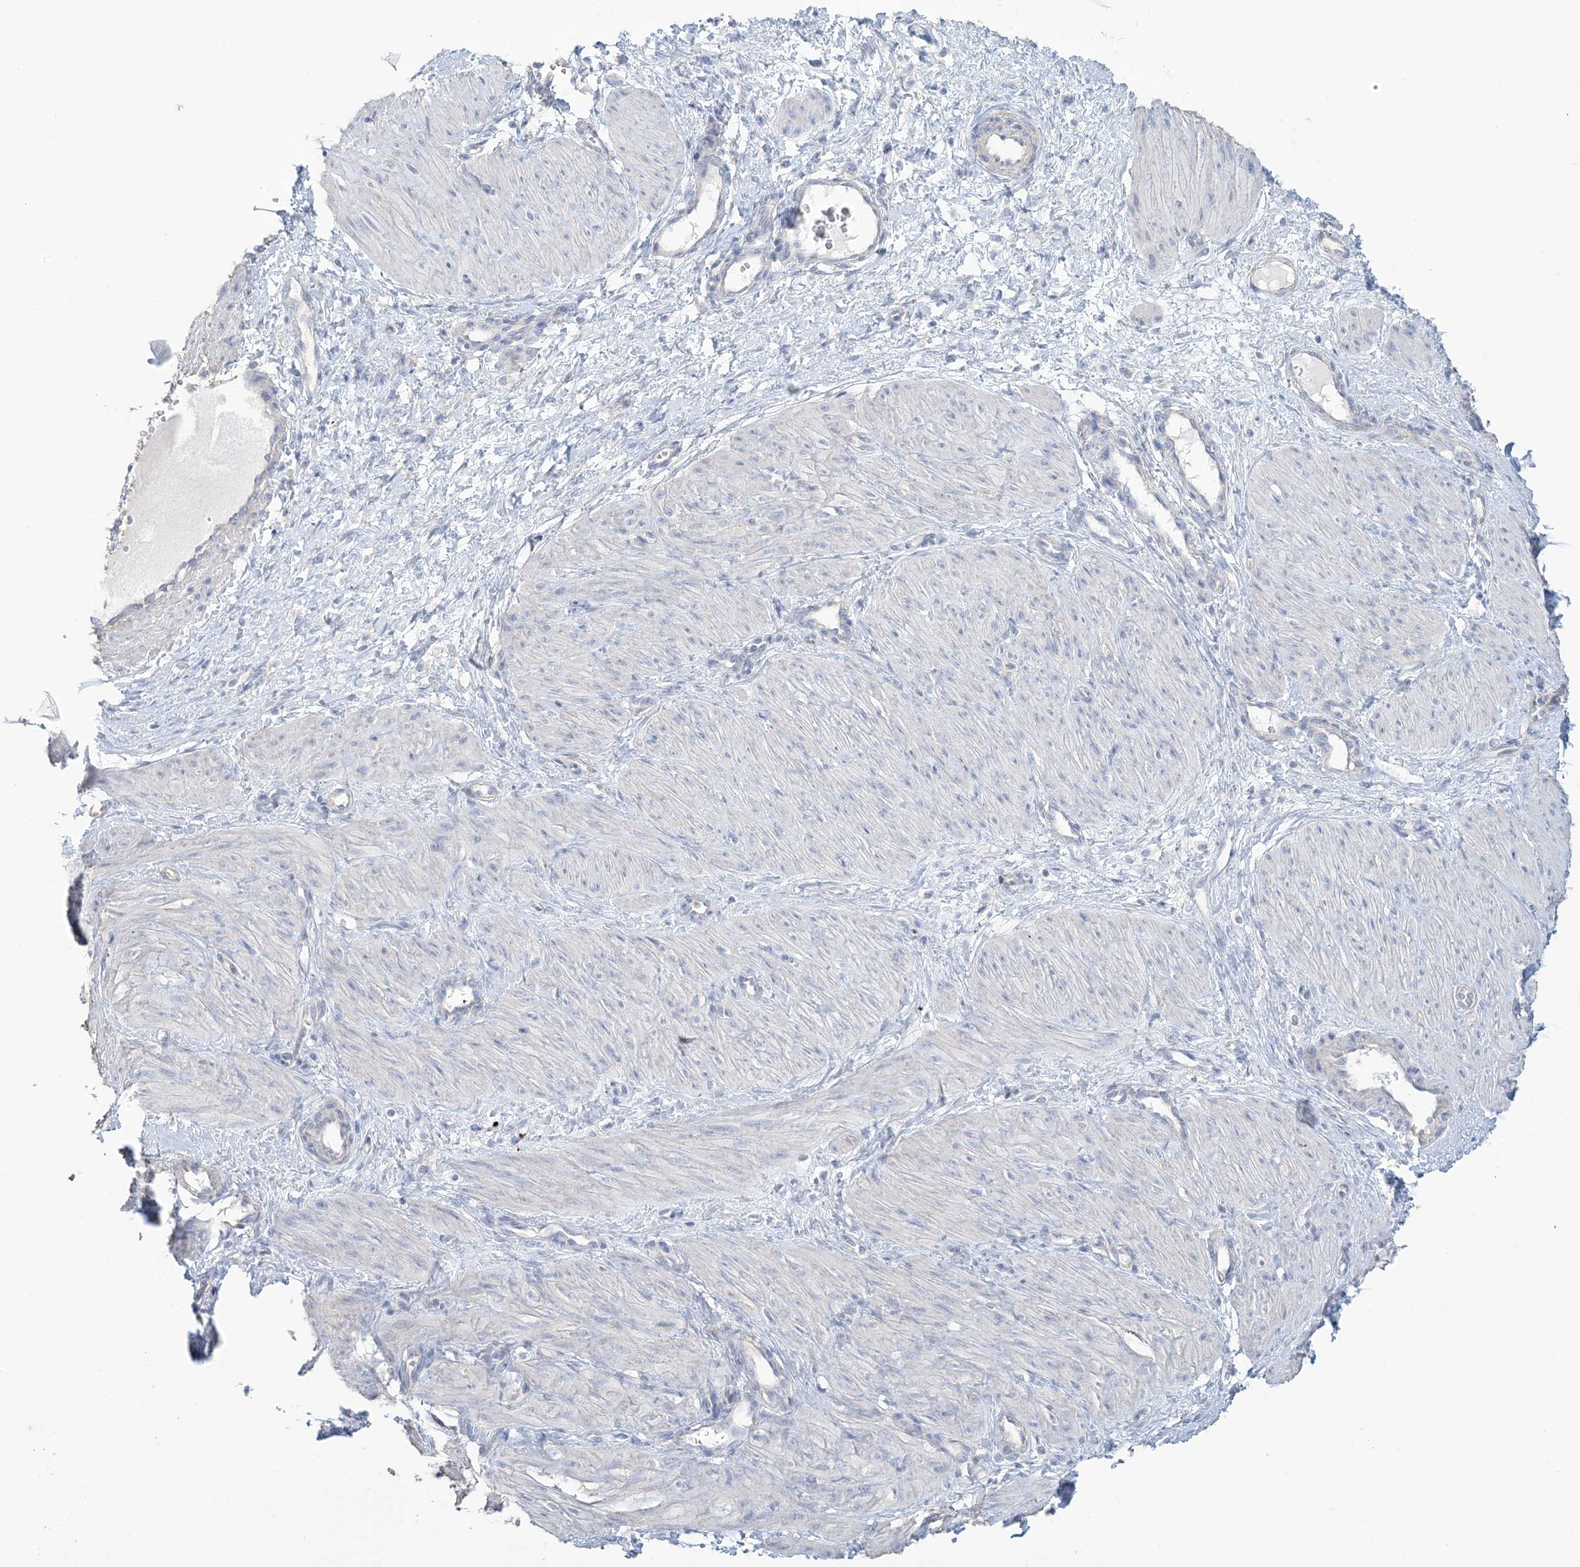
{"staining": {"intensity": "negative", "quantity": "none", "location": "none"}, "tissue": "smooth muscle", "cell_type": "Smooth muscle cells", "image_type": "normal", "snomed": [{"axis": "morphology", "description": "Normal tissue, NOS"}, {"axis": "topography", "description": "Endometrium"}], "caption": "Smooth muscle cells are negative for brown protein staining in benign smooth muscle. (Stains: DAB (3,3'-diaminobenzidine) IHC with hematoxylin counter stain, Microscopy: brightfield microscopy at high magnification).", "gene": "MTHFD2L", "patient": {"sex": "female", "age": 33}}